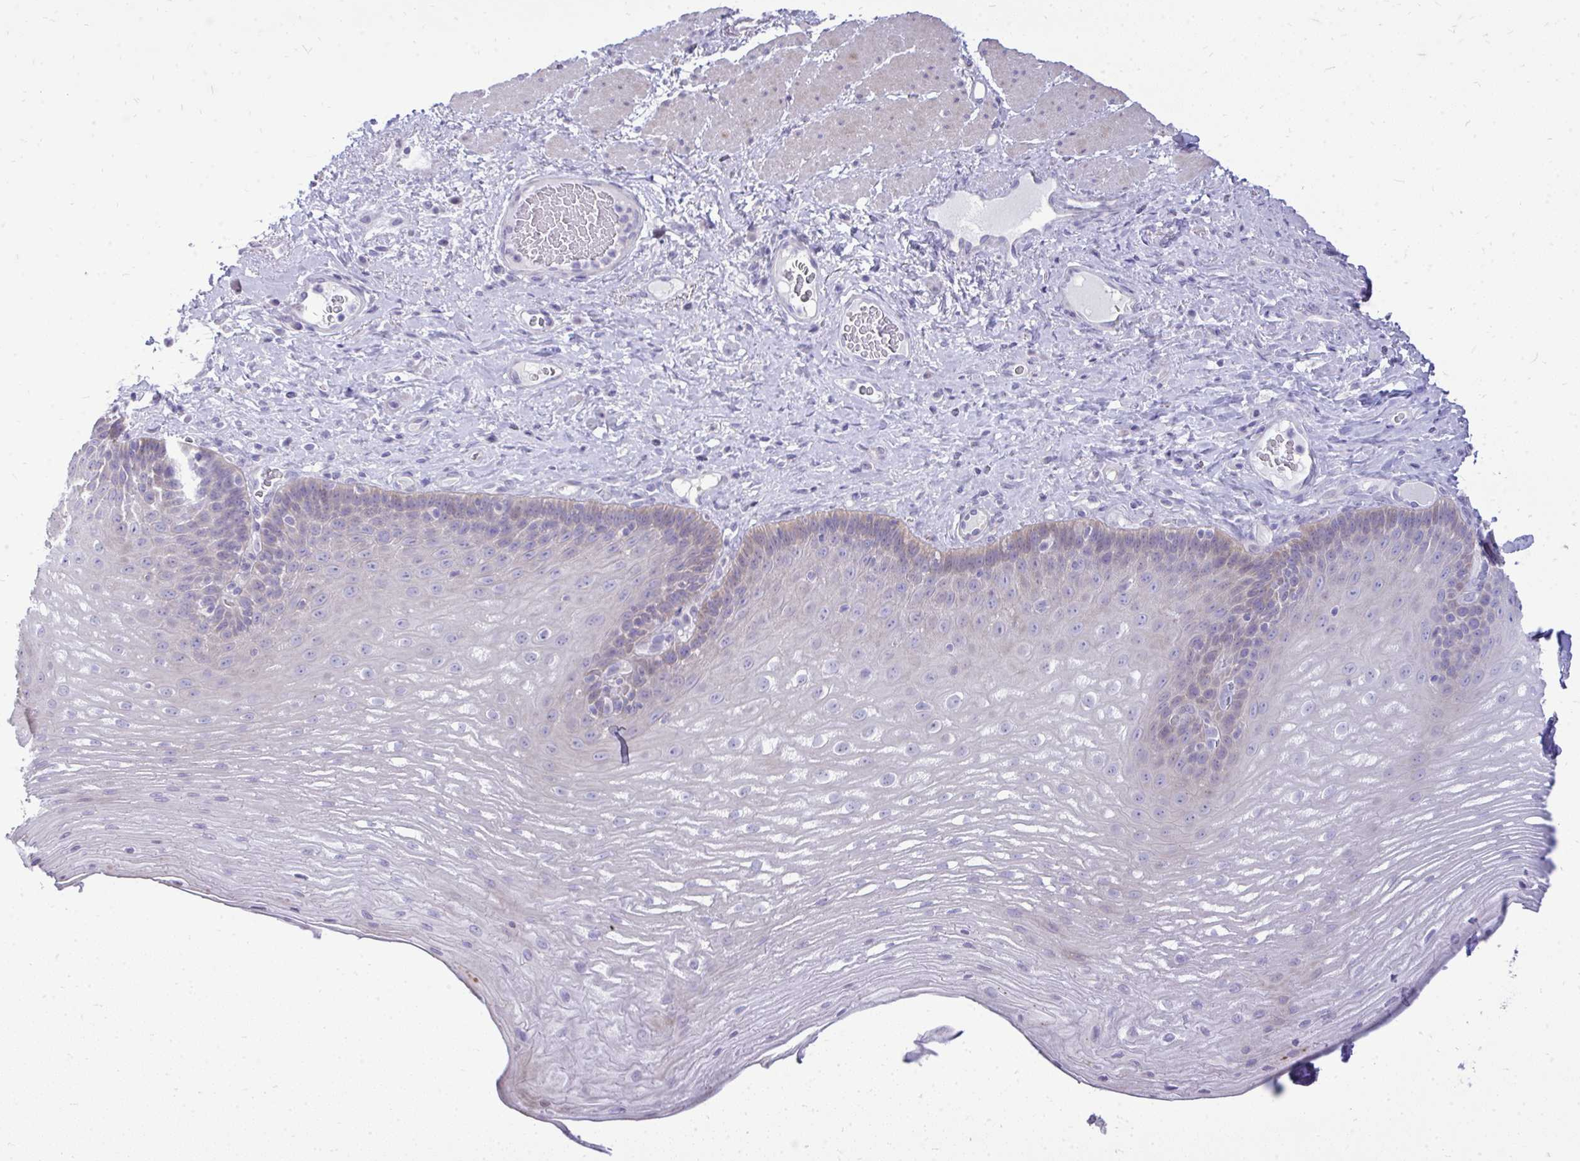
{"staining": {"intensity": "weak", "quantity": "<25%", "location": "cytoplasmic/membranous"}, "tissue": "esophagus", "cell_type": "Squamous epithelial cells", "image_type": "normal", "snomed": [{"axis": "morphology", "description": "Normal tissue, NOS"}, {"axis": "topography", "description": "Esophagus"}], "caption": "Squamous epithelial cells are negative for protein expression in benign human esophagus. Nuclei are stained in blue.", "gene": "OR8D1", "patient": {"sex": "male", "age": 62}}